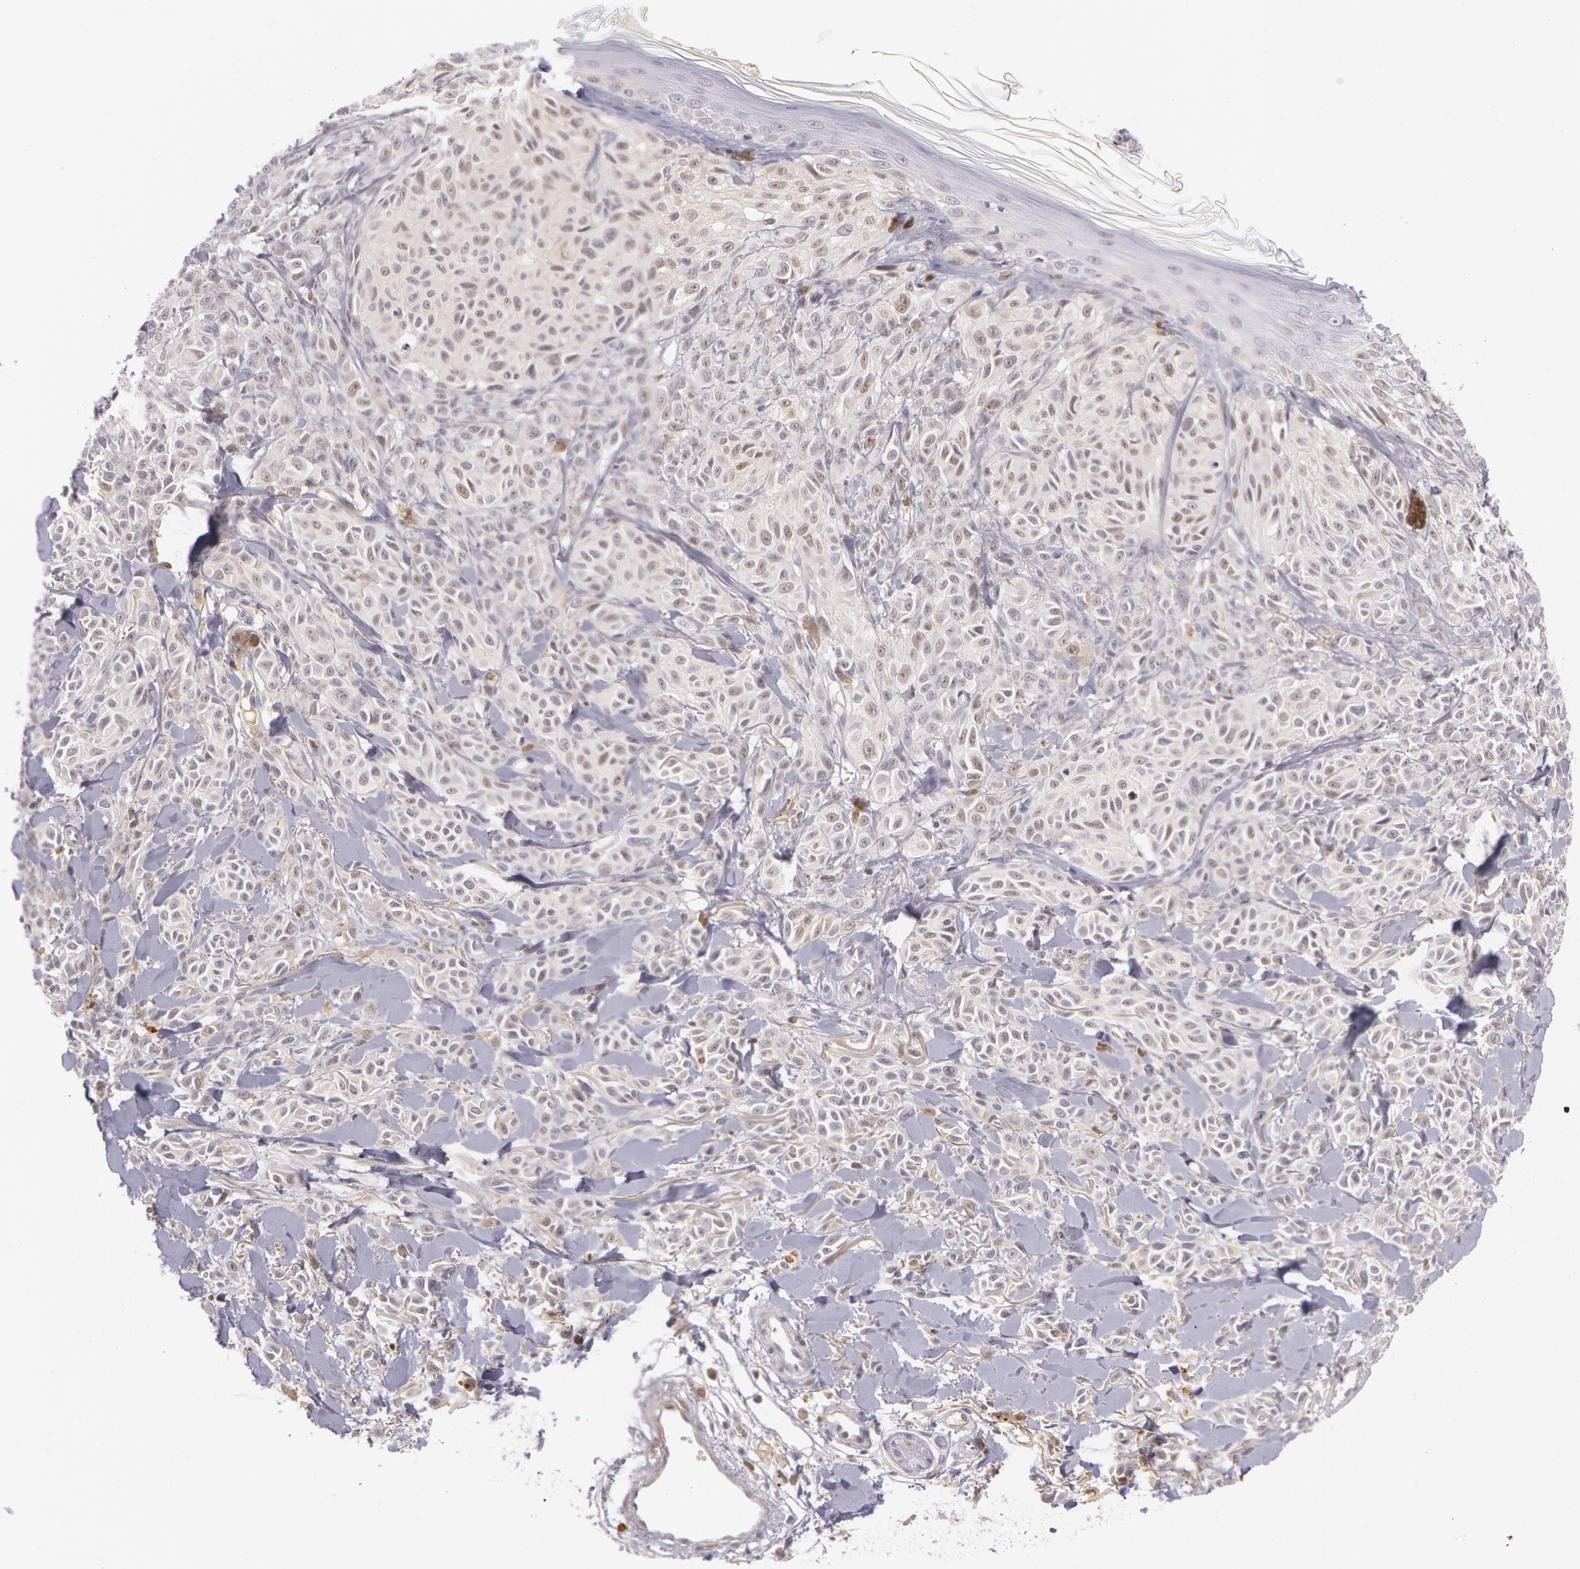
{"staining": {"intensity": "weak", "quantity": "<25%", "location": "nuclear"}, "tissue": "melanoma", "cell_type": "Tumor cells", "image_type": "cancer", "snomed": [{"axis": "morphology", "description": "Malignant melanoma, NOS"}, {"axis": "topography", "description": "Skin"}], "caption": "High magnification brightfield microscopy of melanoma stained with DAB (brown) and counterstained with hematoxylin (blue): tumor cells show no significant expression. (DAB IHC visualized using brightfield microscopy, high magnification).", "gene": "LBP", "patient": {"sex": "female", "age": 73}}